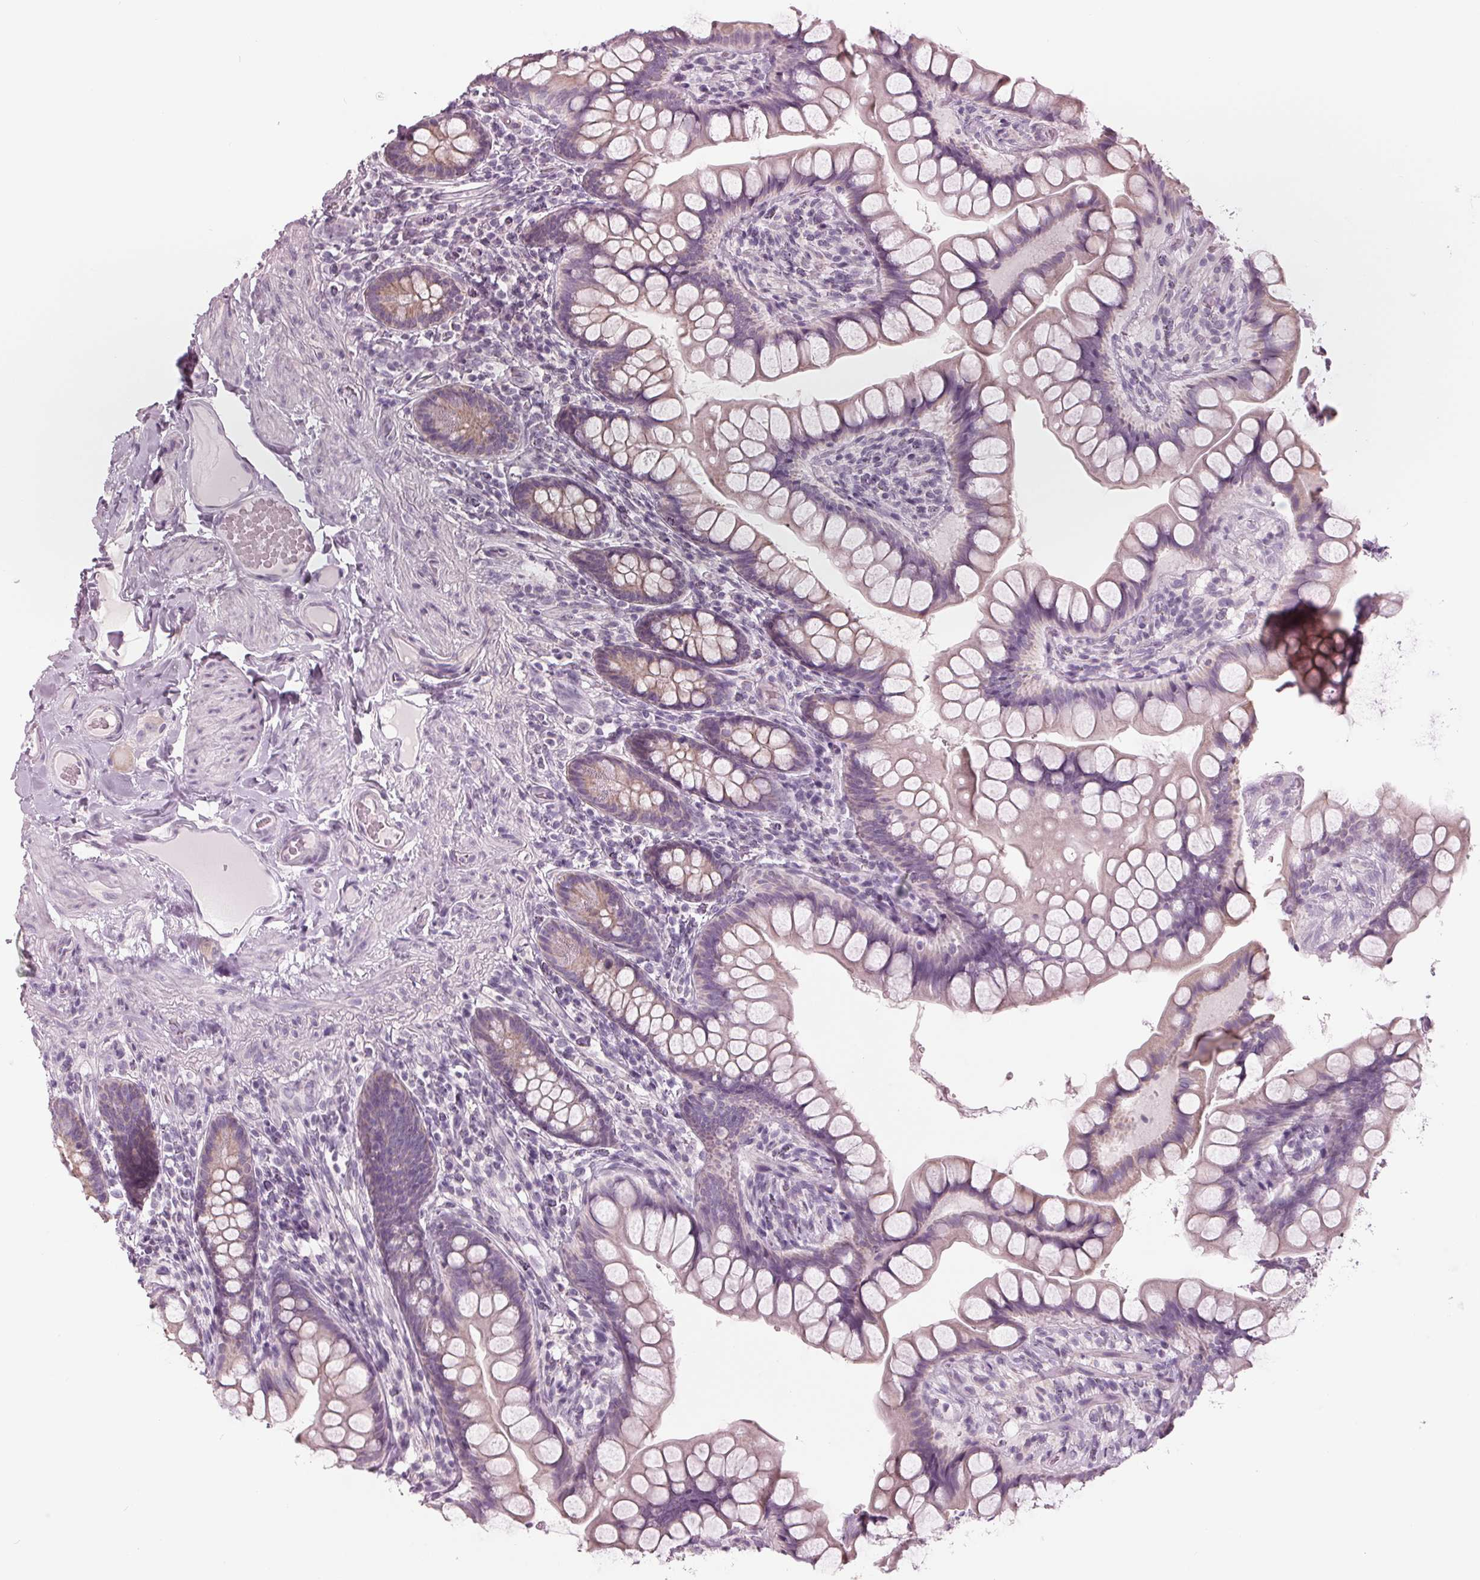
{"staining": {"intensity": "weak", "quantity": "<25%", "location": "cytoplasmic/membranous"}, "tissue": "small intestine", "cell_type": "Glandular cells", "image_type": "normal", "snomed": [{"axis": "morphology", "description": "Normal tissue, NOS"}, {"axis": "topography", "description": "Small intestine"}], "caption": "Immunohistochemistry (IHC) of normal human small intestine reveals no staining in glandular cells. Nuclei are stained in blue.", "gene": "SAMD4A", "patient": {"sex": "male", "age": 70}}